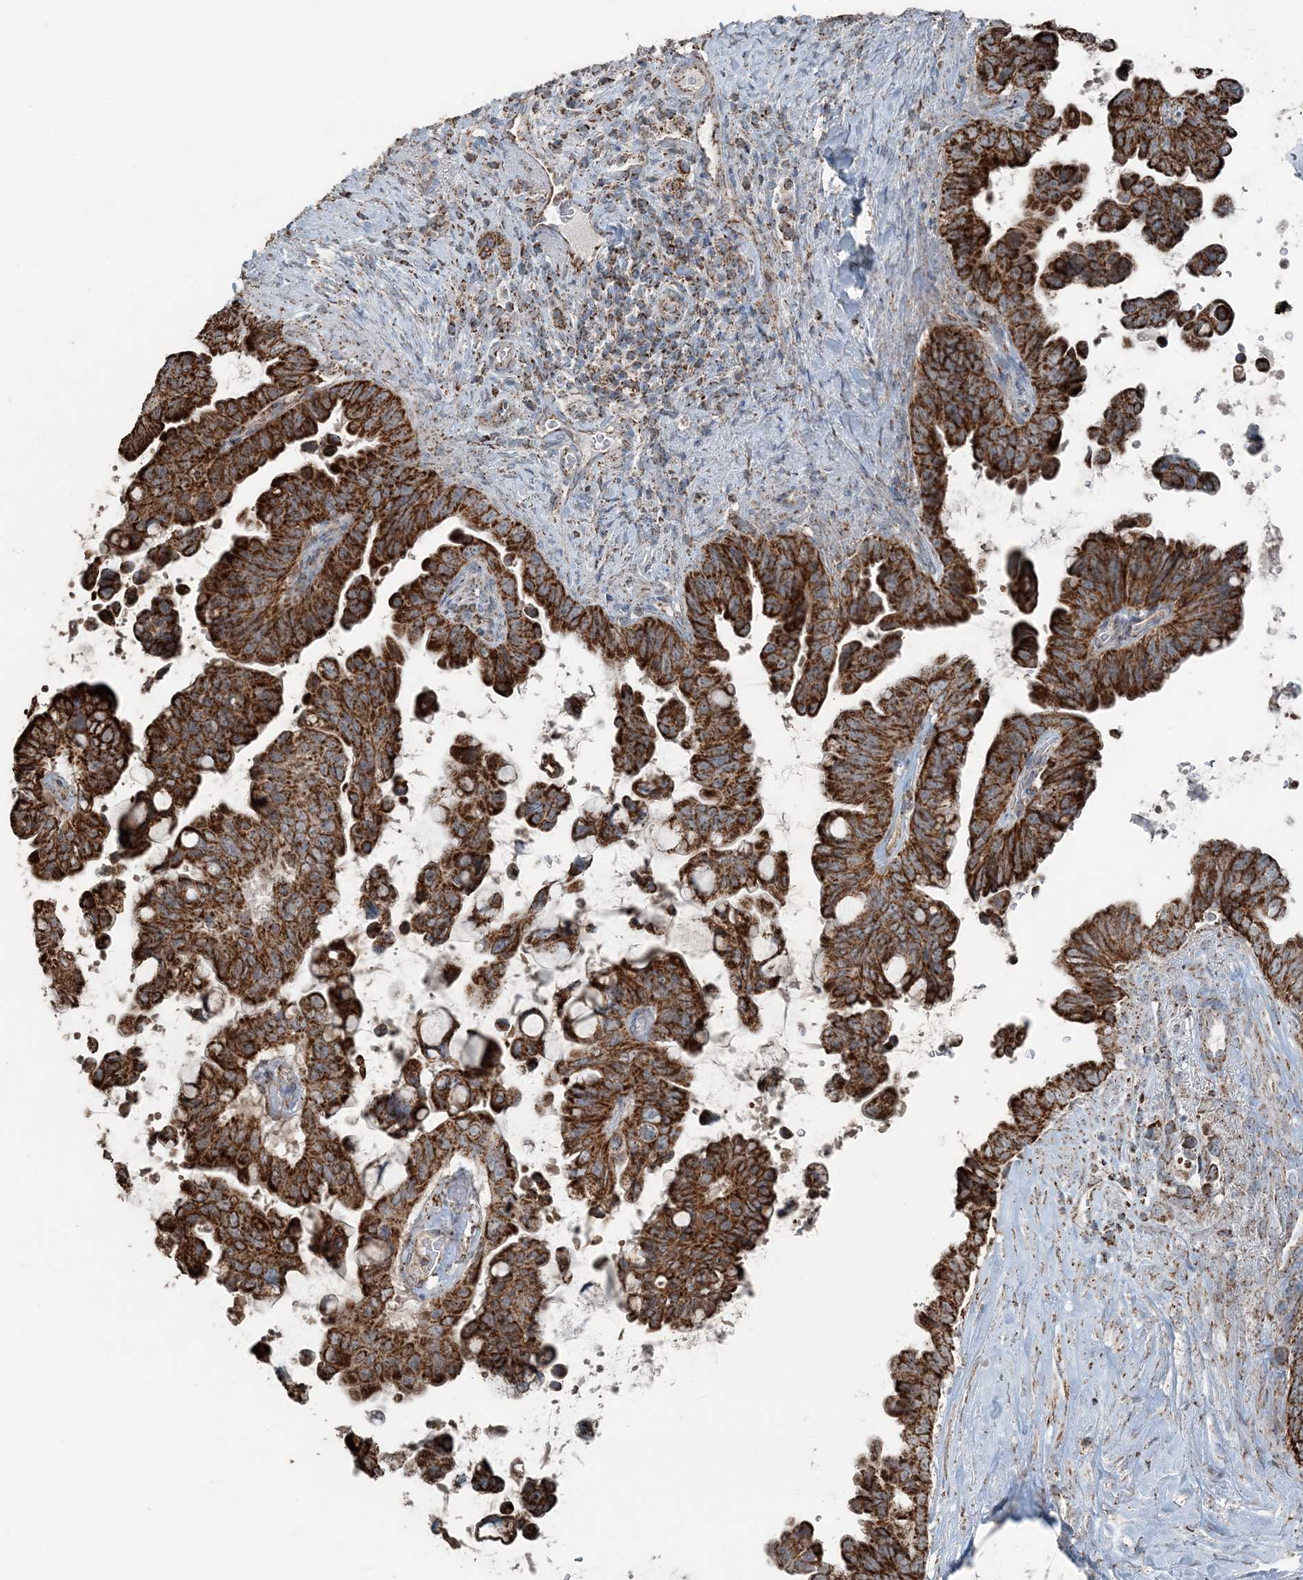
{"staining": {"intensity": "strong", "quantity": ">75%", "location": "cytoplasmic/membranous"}, "tissue": "pancreatic cancer", "cell_type": "Tumor cells", "image_type": "cancer", "snomed": [{"axis": "morphology", "description": "Adenocarcinoma, NOS"}, {"axis": "topography", "description": "Pancreas"}], "caption": "IHC histopathology image of neoplastic tissue: pancreatic cancer stained using IHC demonstrates high levels of strong protein expression localized specifically in the cytoplasmic/membranous of tumor cells, appearing as a cytoplasmic/membranous brown color.", "gene": "SUCLG1", "patient": {"sex": "female", "age": 72}}